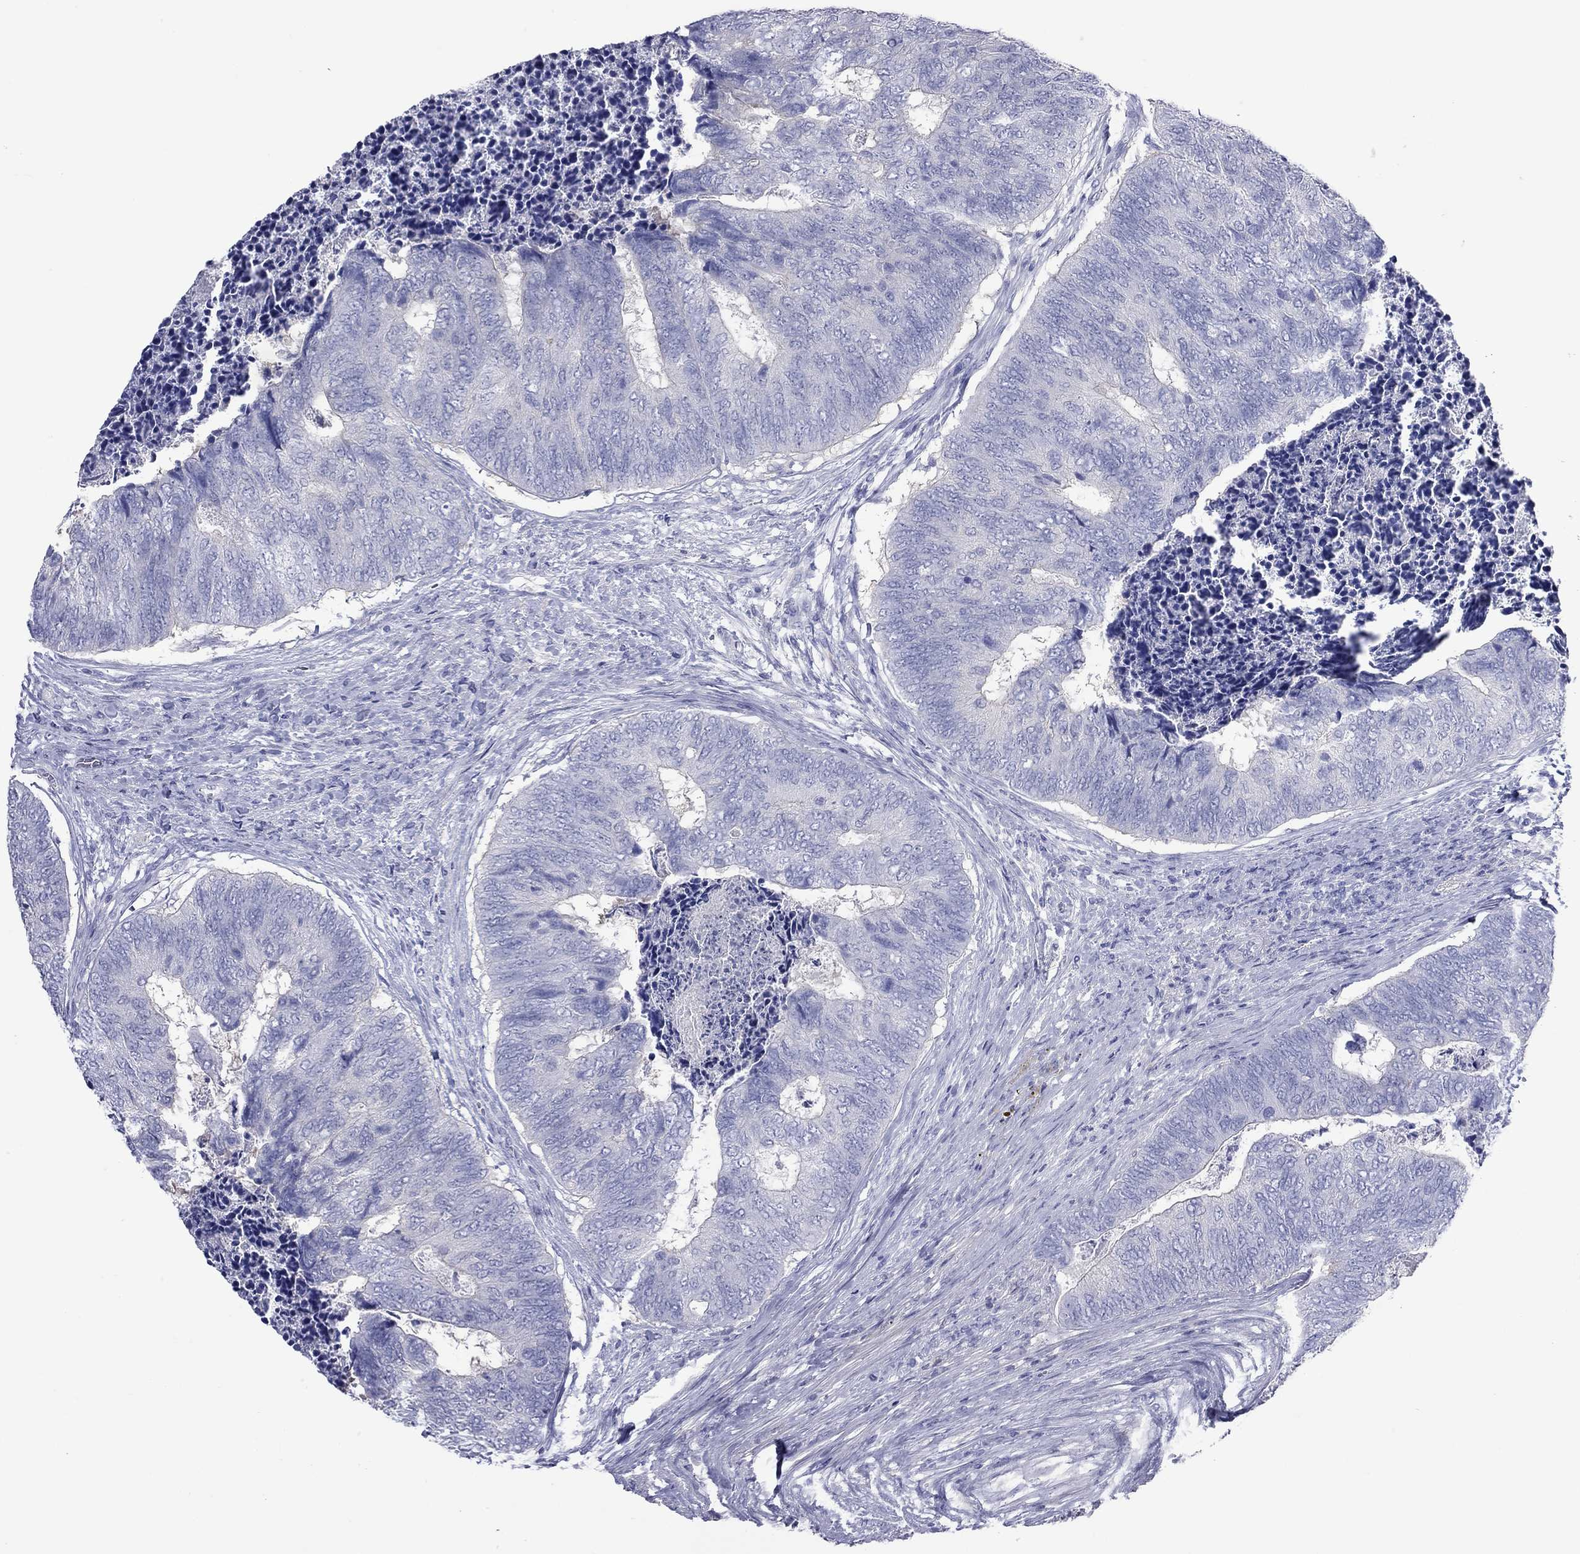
{"staining": {"intensity": "negative", "quantity": "none", "location": "none"}, "tissue": "colorectal cancer", "cell_type": "Tumor cells", "image_type": "cancer", "snomed": [{"axis": "morphology", "description": "Adenocarcinoma, NOS"}, {"axis": "topography", "description": "Colon"}], "caption": "Tumor cells show no significant positivity in colorectal adenocarcinoma. Nuclei are stained in blue.", "gene": "ACTL7B", "patient": {"sex": "female", "age": 67}}